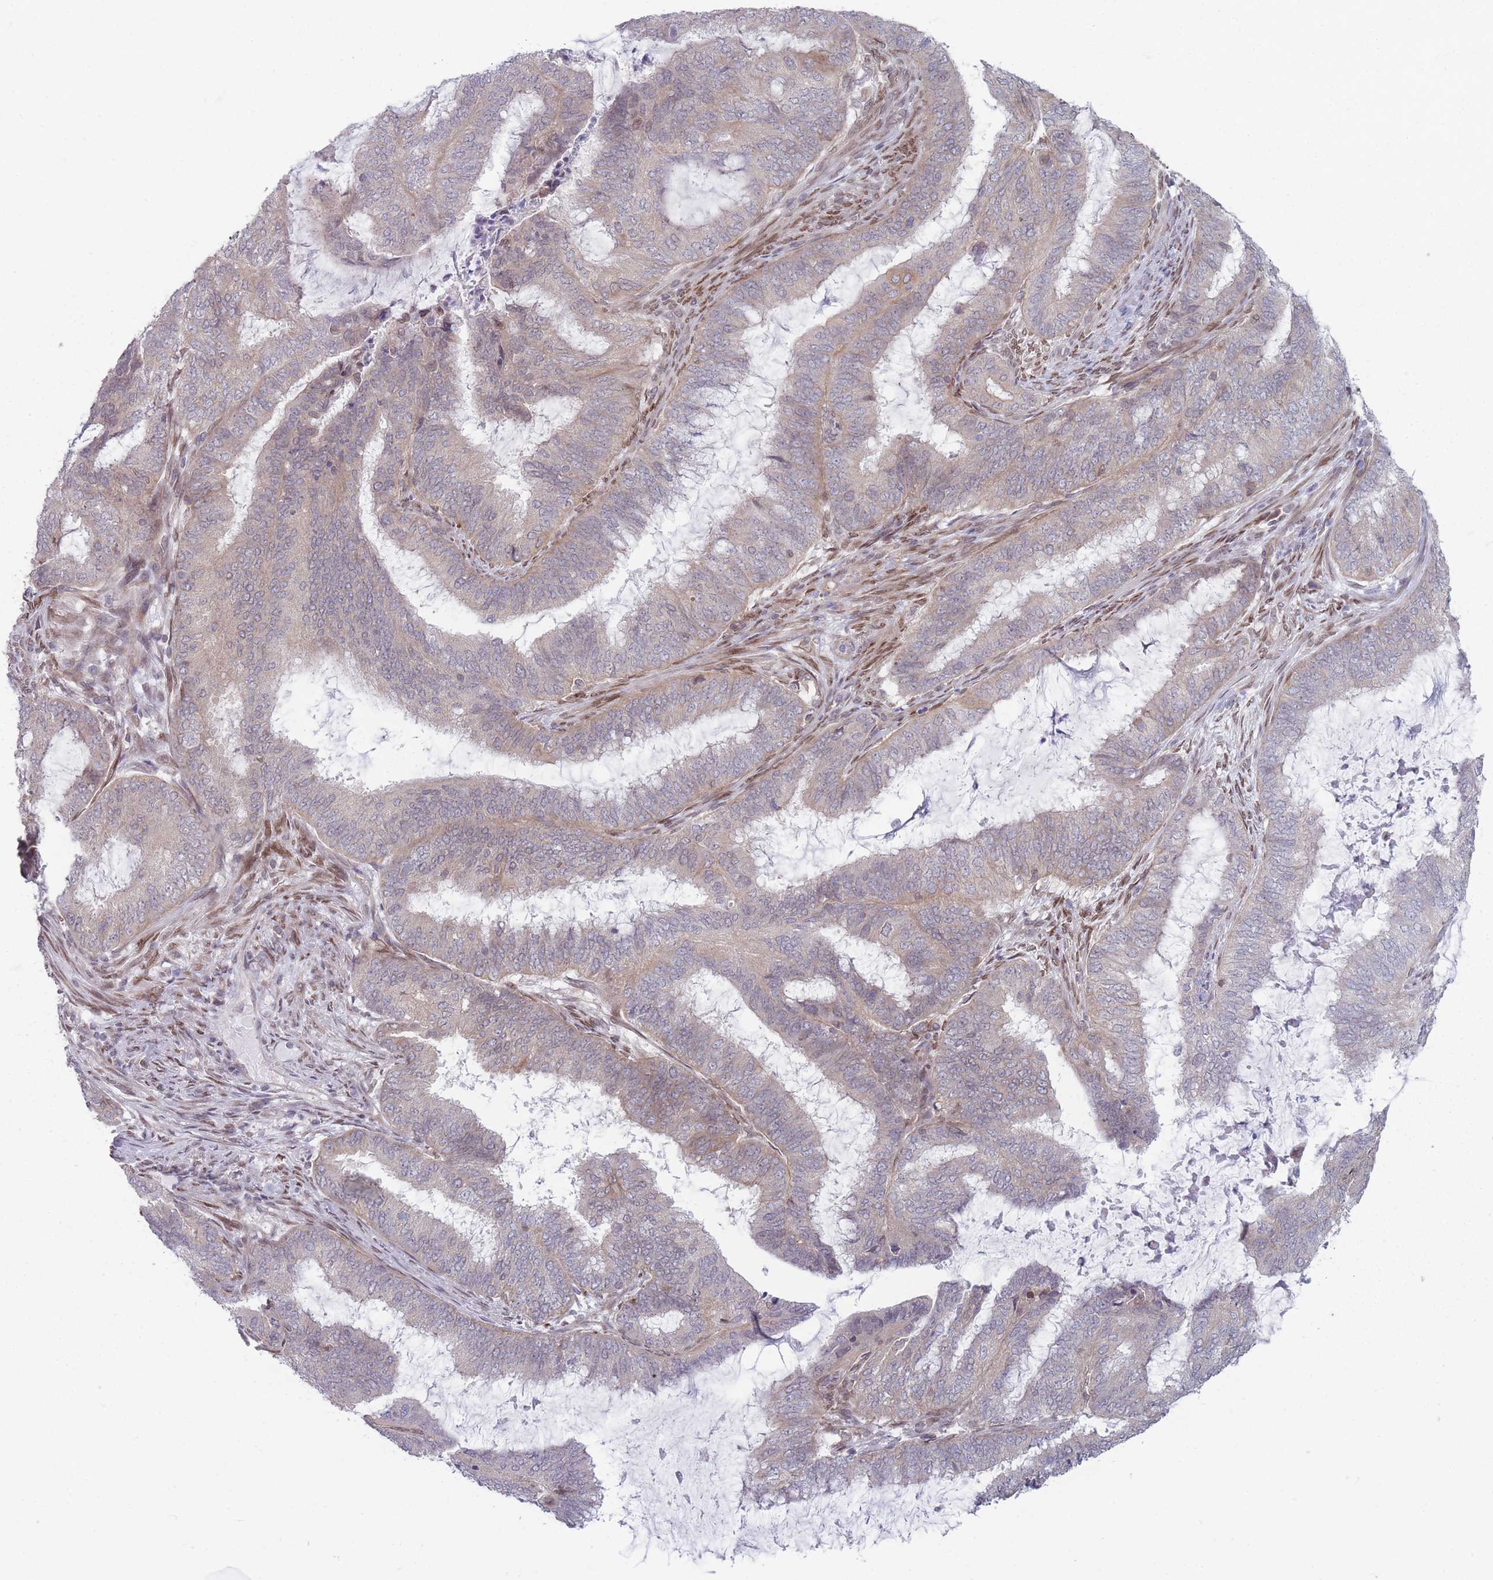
{"staining": {"intensity": "weak", "quantity": "25%-75%", "location": "cytoplasmic/membranous"}, "tissue": "endometrial cancer", "cell_type": "Tumor cells", "image_type": "cancer", "snomed": [{"axis": "morphology", "description": "Adenocarcinoma, NOS"}, {"axis": "topography", "description": "Endometrium"}], "caption": "A histopathology image of adenocarcinoma (endometrial) stained for a protein reveals weak cytoplasmic/membranous brown staining in tumor cells. The protein is shown in brown color, while the nuclei are stained blue.", "gene": "VRK2", "patient": {"sex": "female", "age": 51}}